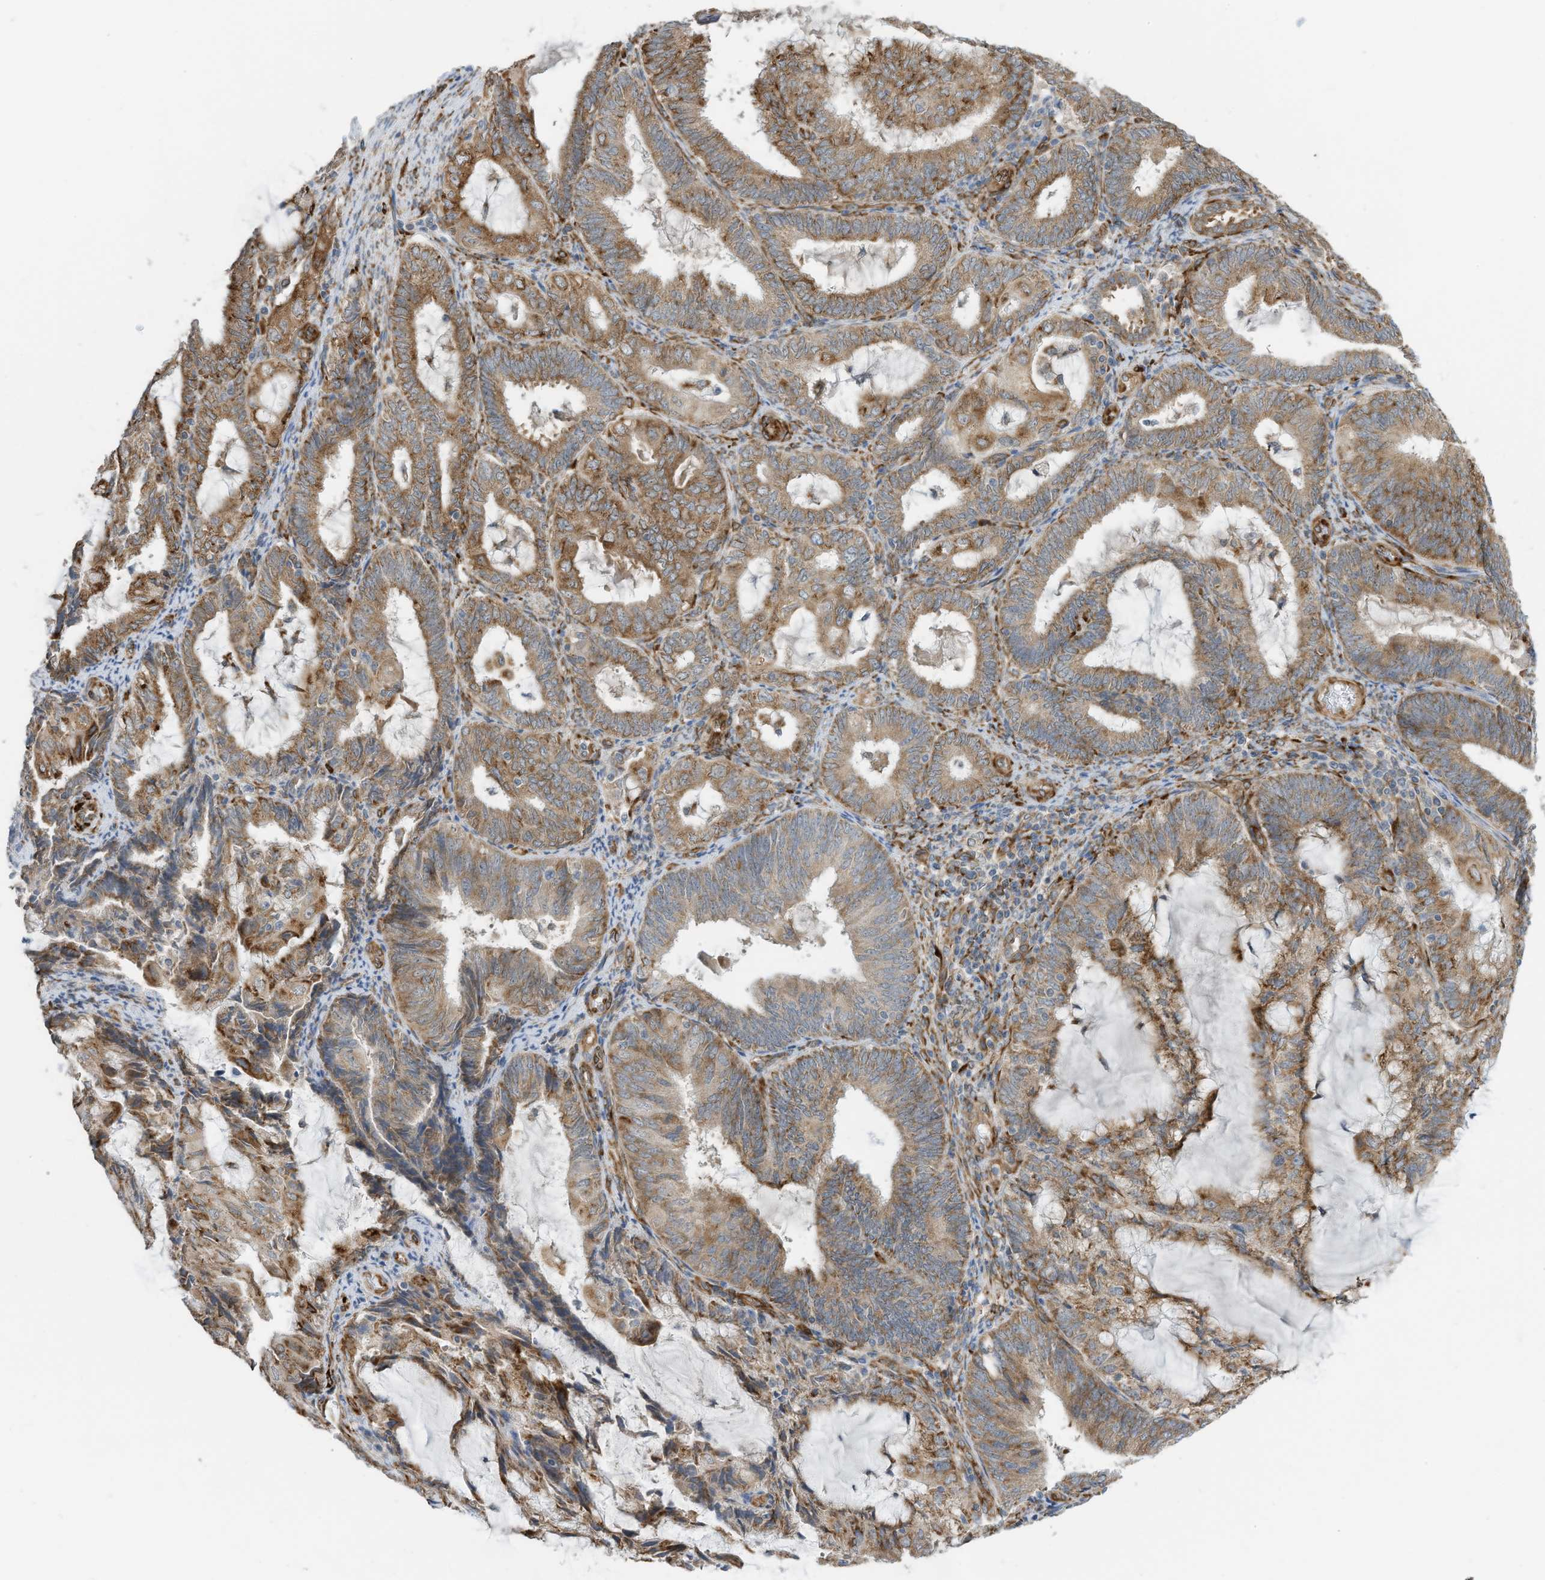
{"staining": {"intensity": "moderate", "quantity": ">75%", "location": "cytoplasmic/membranous"}, "tissue": "endometrial cancer", "cell_type": "Tumor cells", "image_type": "cancer", "snomed": [{"axis": "morphology", "description": "Adenocarcinoma, NOS"}, {"axis": "topography", "description": "Endometrium"}], "caption": "IHC image of endometrial cancer stained for a protein (brown), which exhibits medium levels of moderate cytoplasmic/membranous staining in about >75% of tumor cells.", "gene": "ZBTB45", "patient": {"sex": "female", "age": 81}}